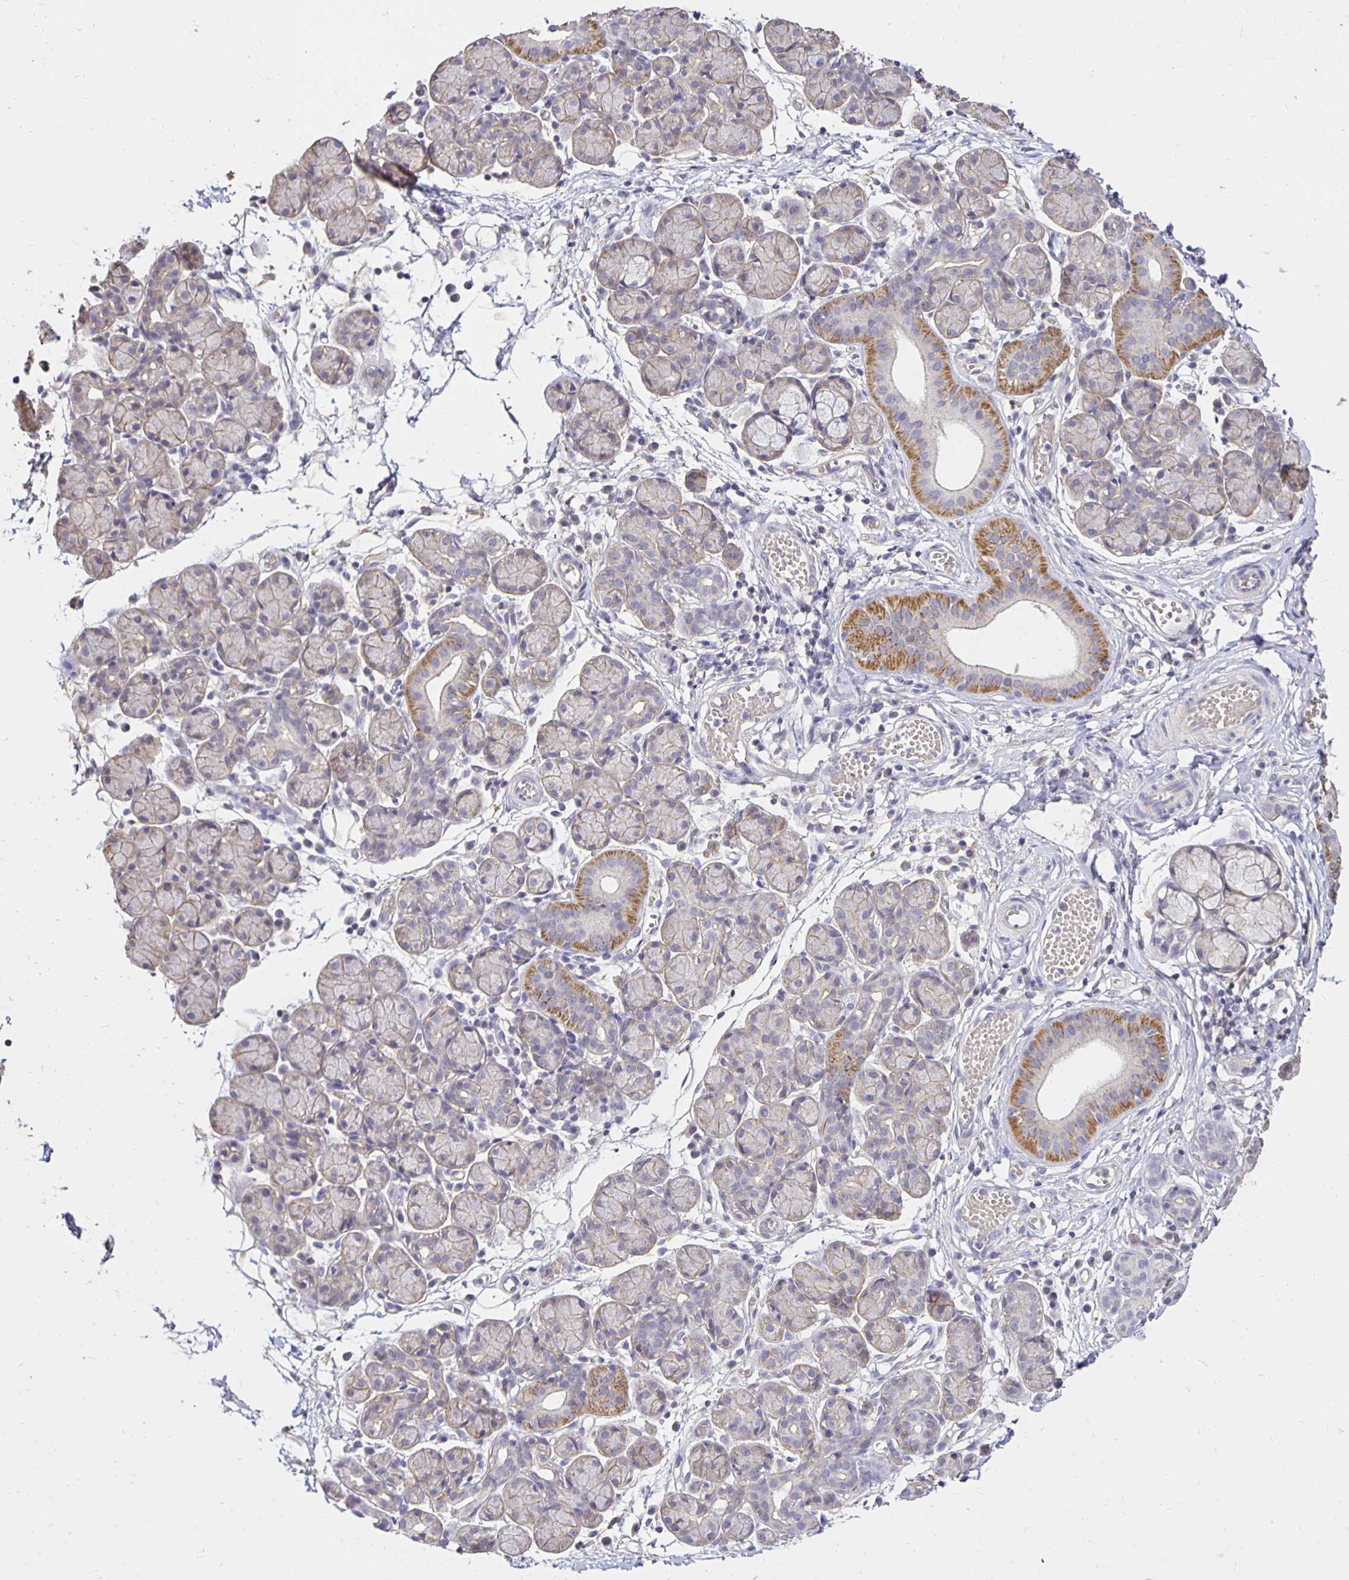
{"staining": {"intensity": "moderate", "quantity": "25%-75%", "location": "cytoplasmic/membranous"}, "tissue": "salivary gland", "cell_type": "Glandular cells", "image_type": "normal", "snomed": [{"axis": "morphology", "description": "Normal tissue, NOS"}, {"axis": "morphology", "description": "Inflammation, NOS"}, {"axis": "topography", "description": "Lymph node"}, {"axis": "topography", "description": "Salivary gland"}], "caption": "Normal salivary gland shows moderate cytoplasmic/membranous positivity in approximately 25%-75% of glandular cells, visualized by immunohistochemistry.", "gene": "PNPLA3", "patient": {"sex": "male", "age": 3}}